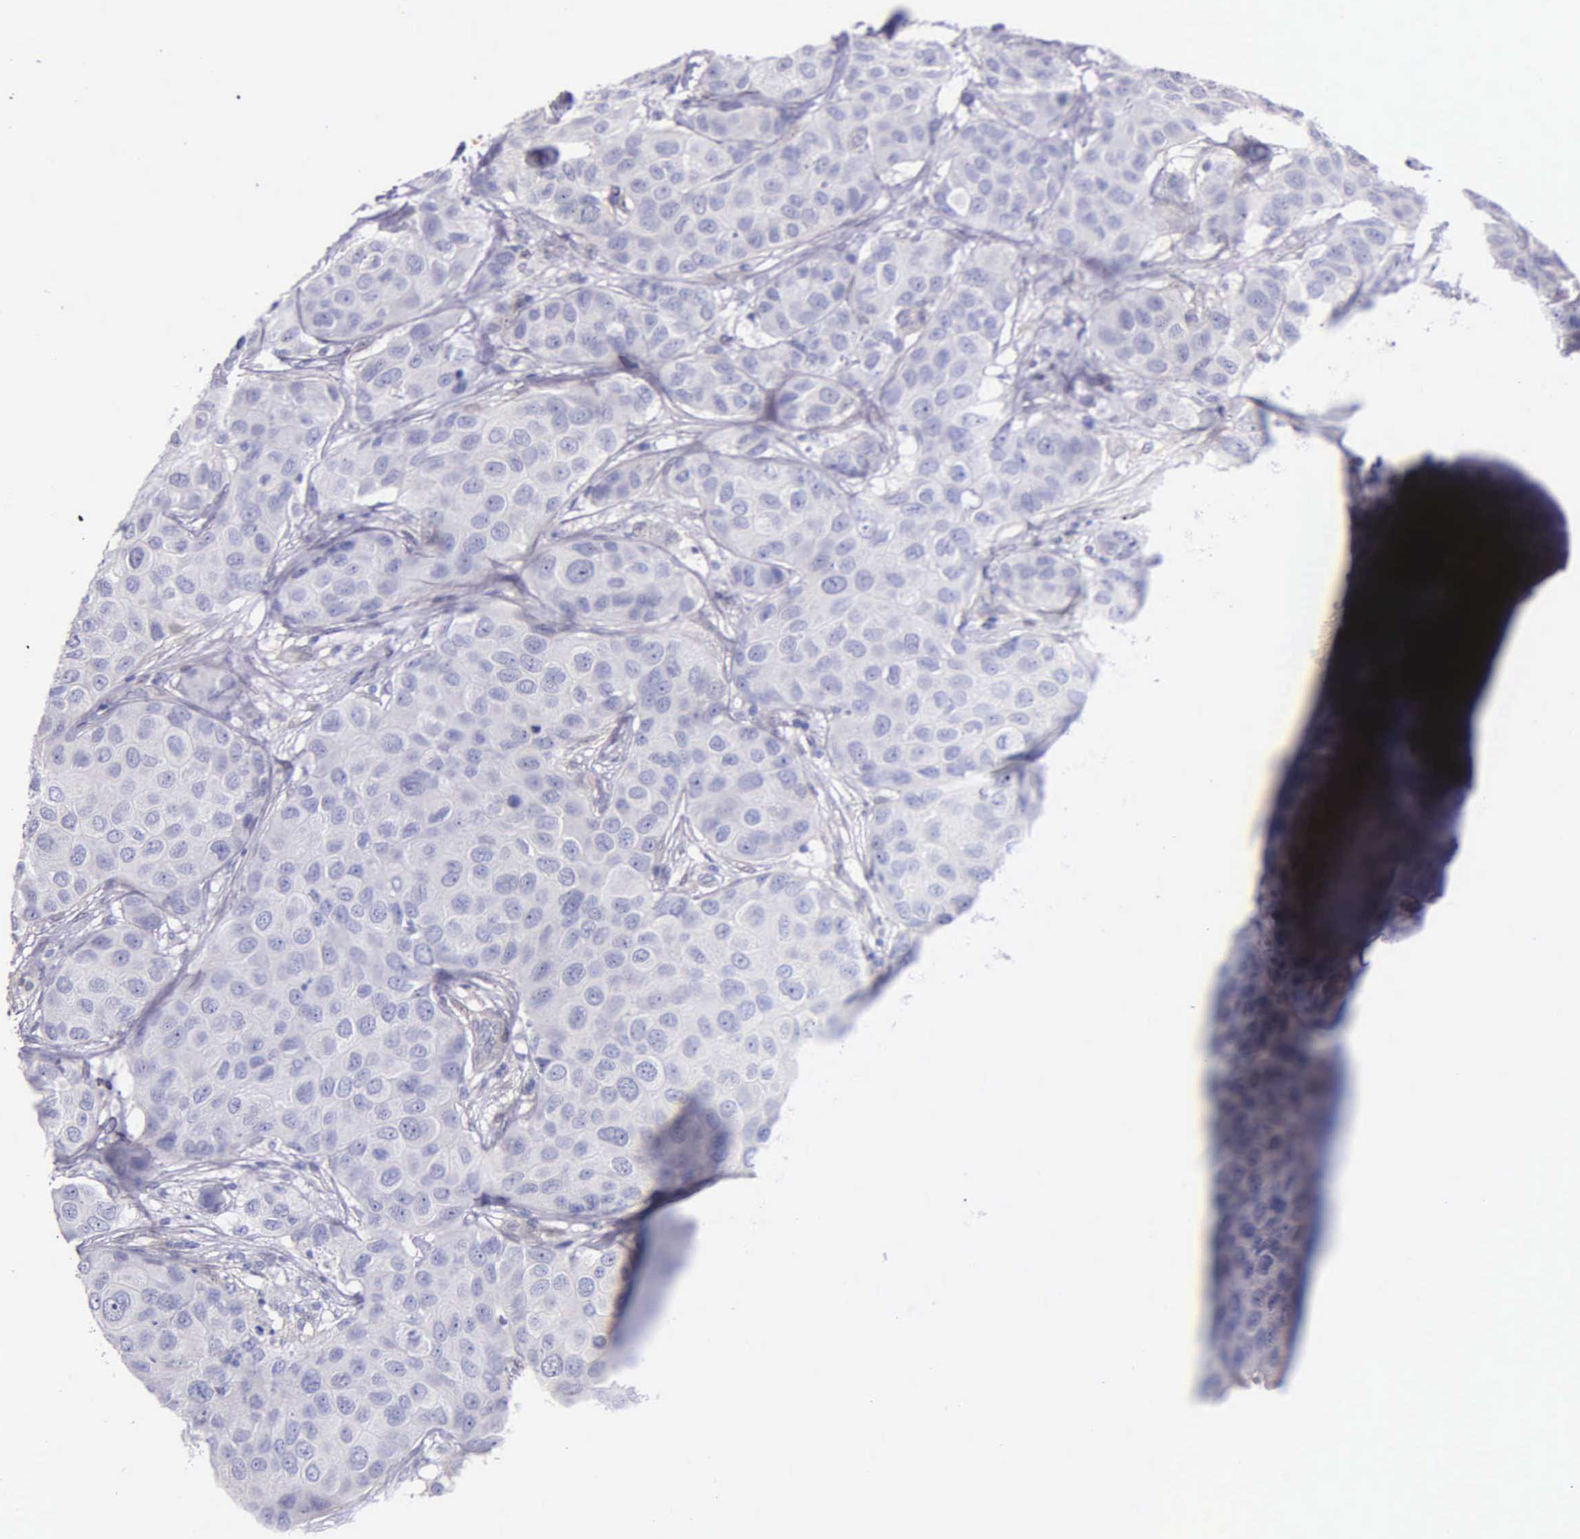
{"staining": {"intensity": "negative", "quantity": "none", "location": "none"}, "tissue": "breast cancer", "cell_type": "Tumor cells", "image_type": "cancer", "snomed": [{"axis": "morphology", "description": "Duct carcinoma"}, {"axis": "topography", "description": "Breast"}], "caption": "An IHC image of breast infiltrating ductal carcinoma is shown. There is no staining in tumor cells of breast infiltrating ductal carcinoma.", "gene": "GSTT2", "patient": {"sex": "female", "age": 68}}